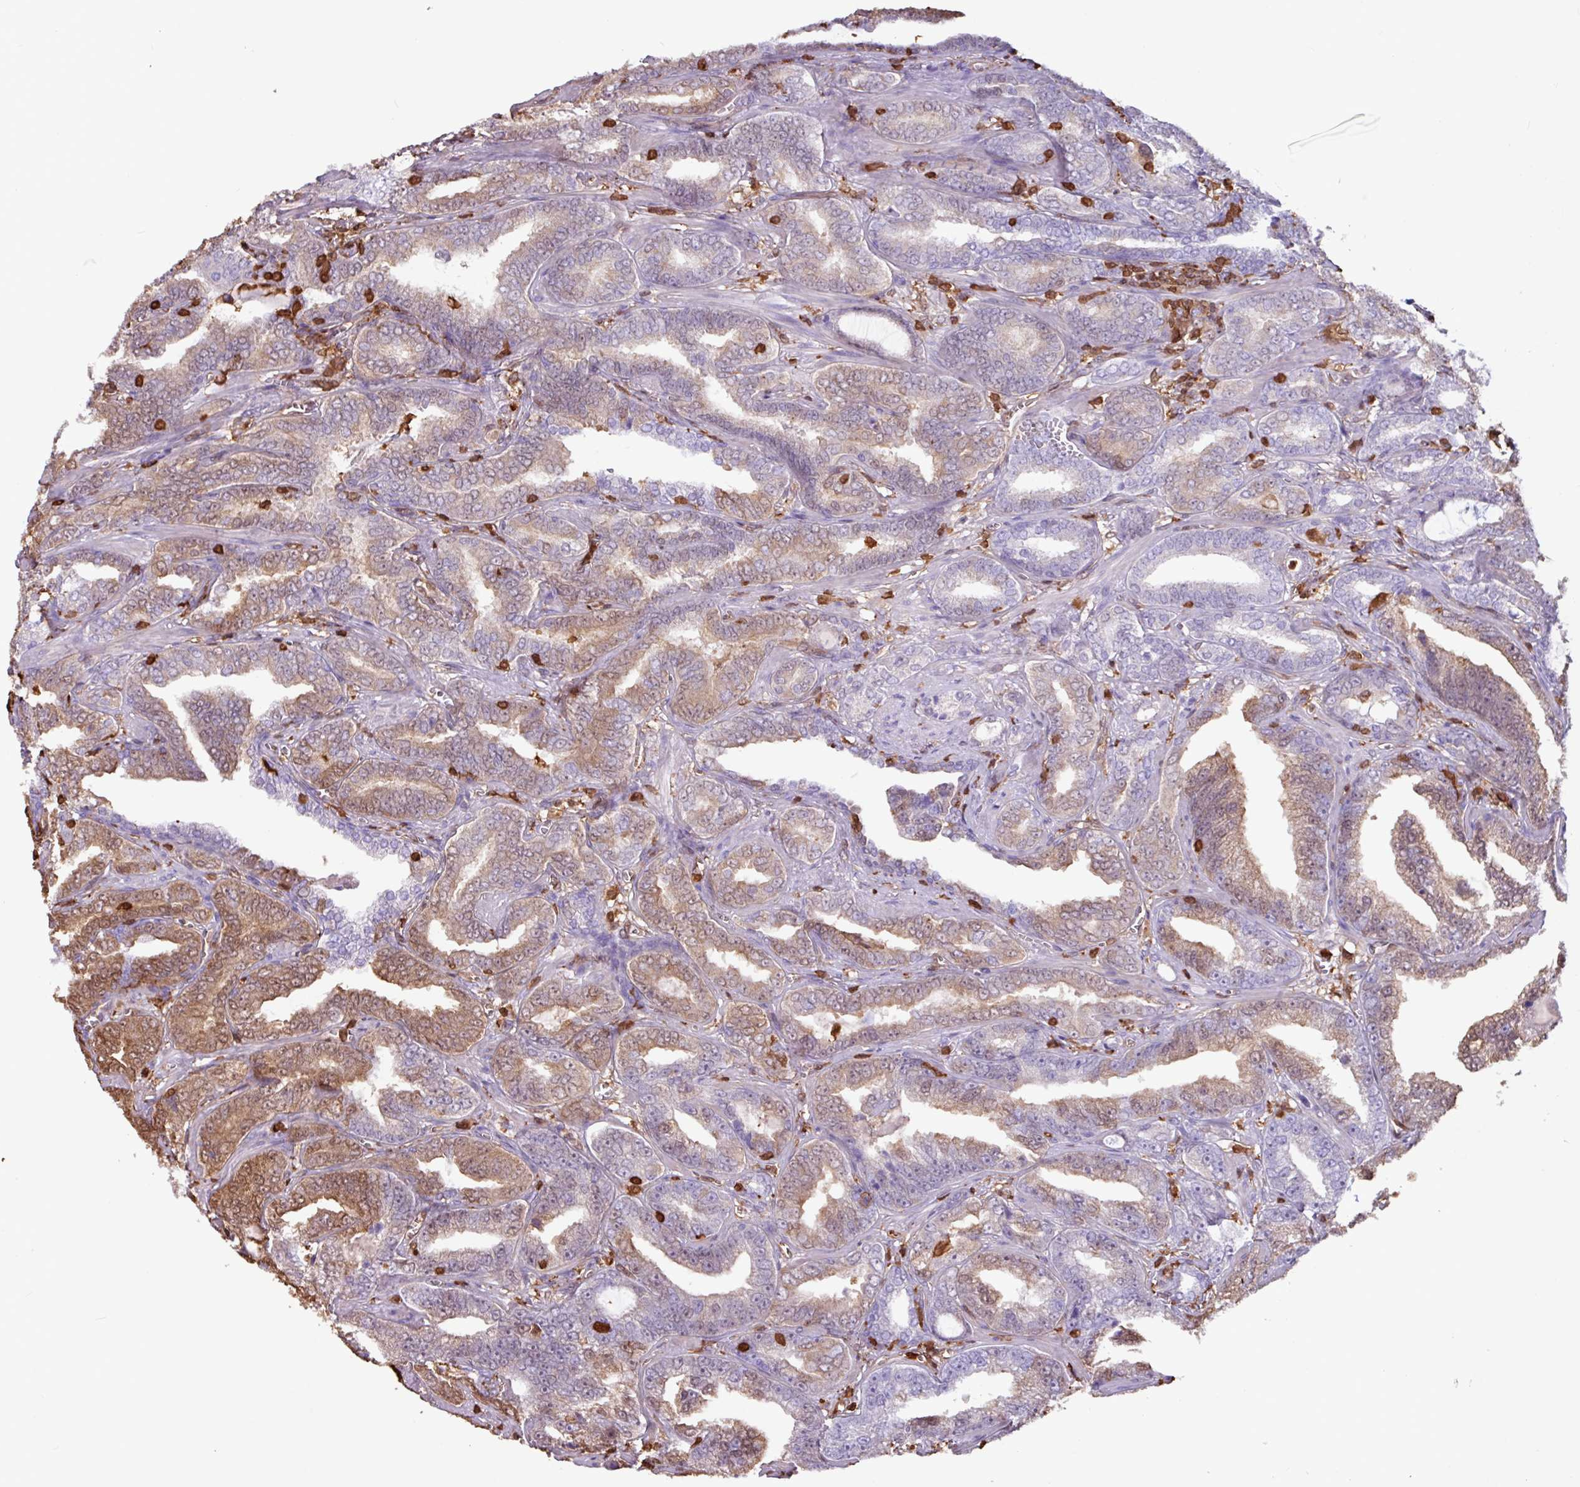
{"staining": {"intensity": "moderate", "quantity": "25%-75%", "location": "cytoplasmic/membranous,nuclear"}, "tissue": "prostate cancer", "cell_type": "Tumor cells", "image_type": "cancer", "snomed": [{"axis": "morphology", "description": "Adenocarcinoma, High grade"}, {"axis": "topography", "description": "Prostate"}], "caption": "Brown immunohistochemical staining in human prostate cancer (adenocarcinoma (high-grade)) exhibits moderate cytoplasmic/membranous and nuclear staining in about 25%-75% of tumor cells.", "gene": "ARHGDIB", "patient": {"sex": "male", "age": 67}}